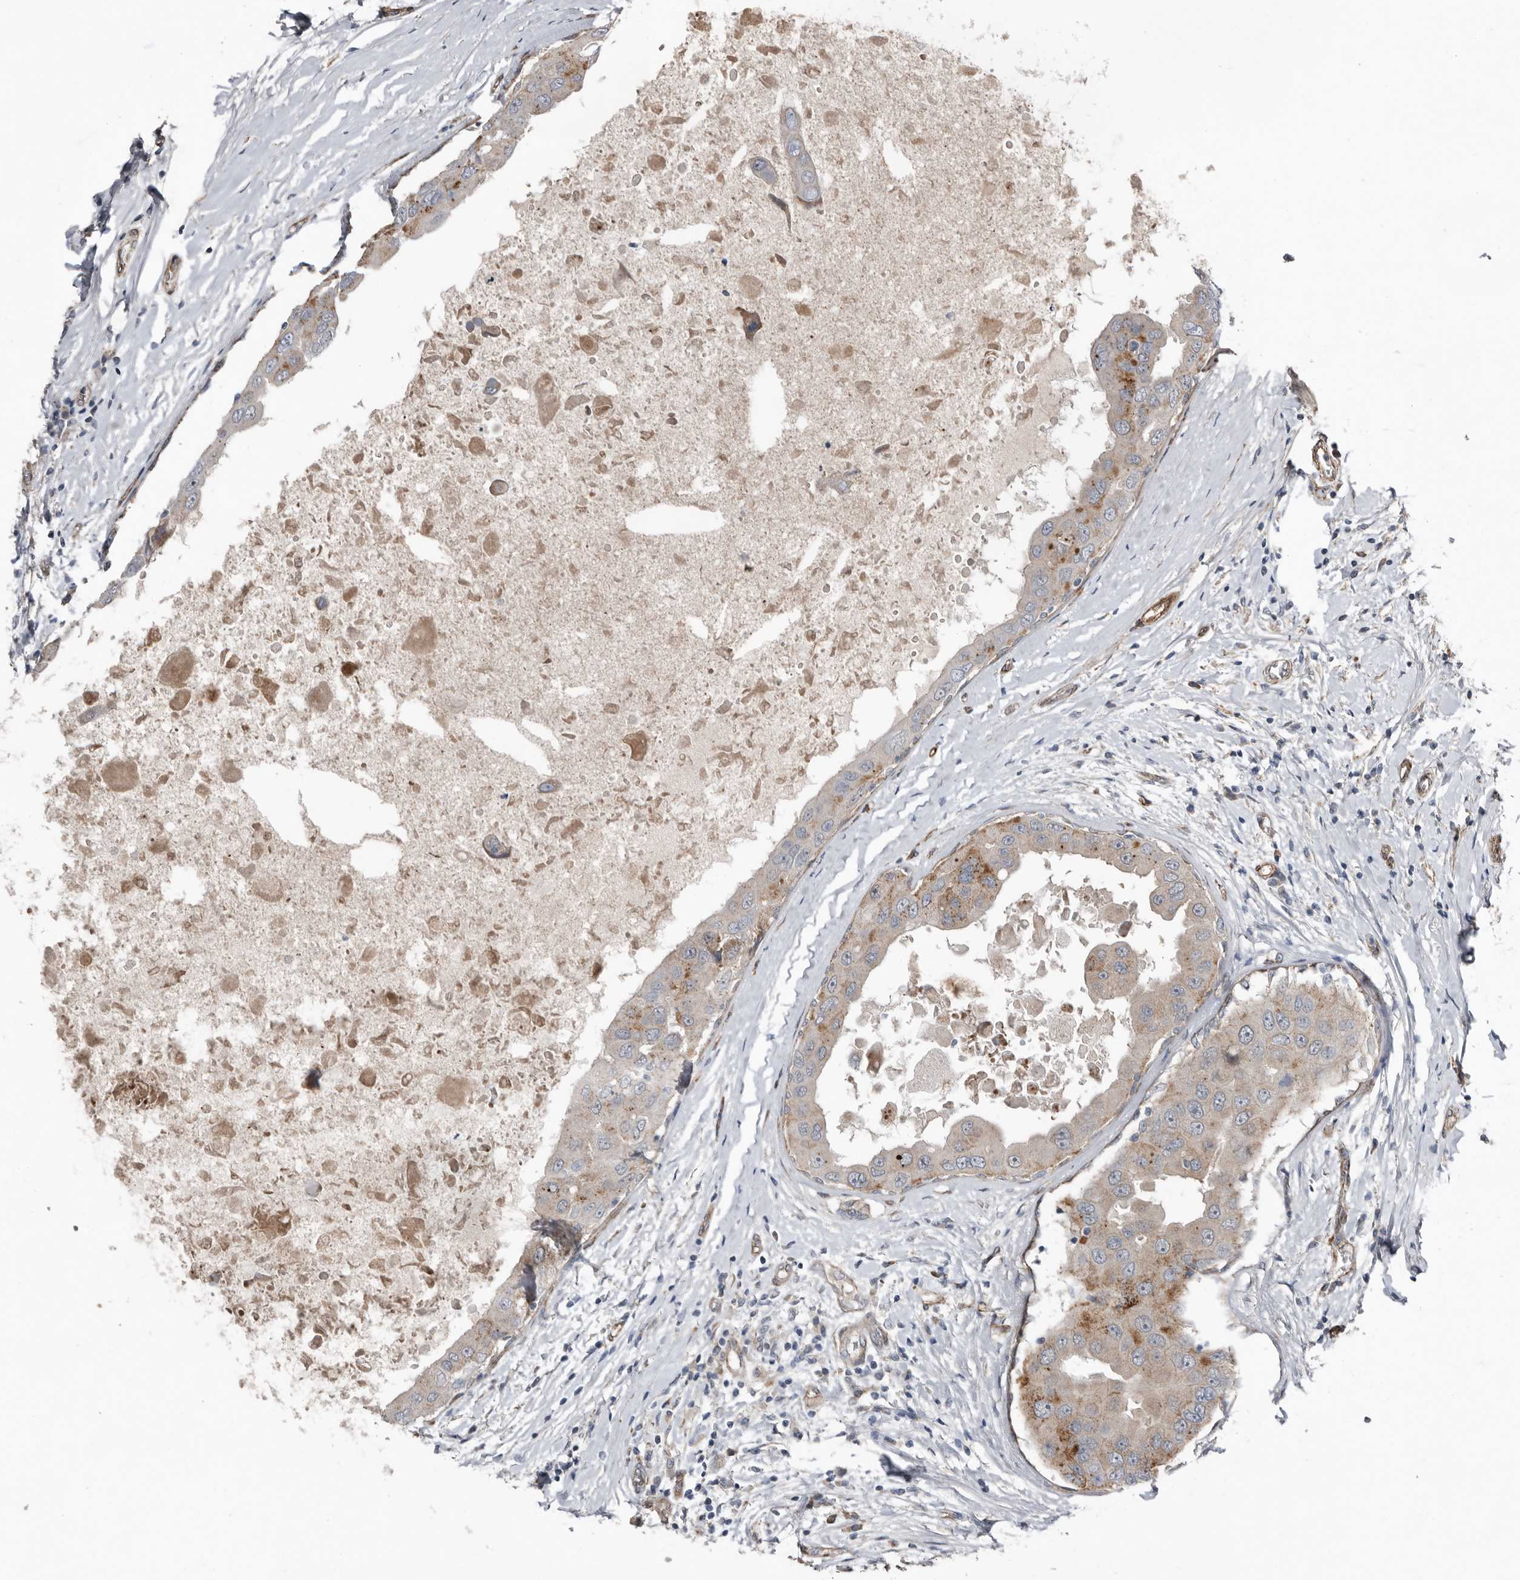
{"staining": {"intensity": "moderate", "quantity": "<25%", "location": "cytoplasmic/membranous"}, "tissue": "breast cancer", "cell_type": "Tumor cells", "image_type": "cancer", "snomed": [{"axis": "morphology", "description": "Duct carcinoma"}, {"axis": "topography", "description": "Breast"}], "caption": "Protein analysis of infiltrating ductal carcinoma (breast) tissue shows moderate cytoplasmic/membranous positivity in approximately <25% of tumor cells.", "gene": "RANBP17", "patient": {"sex": "female", "age": 27}}